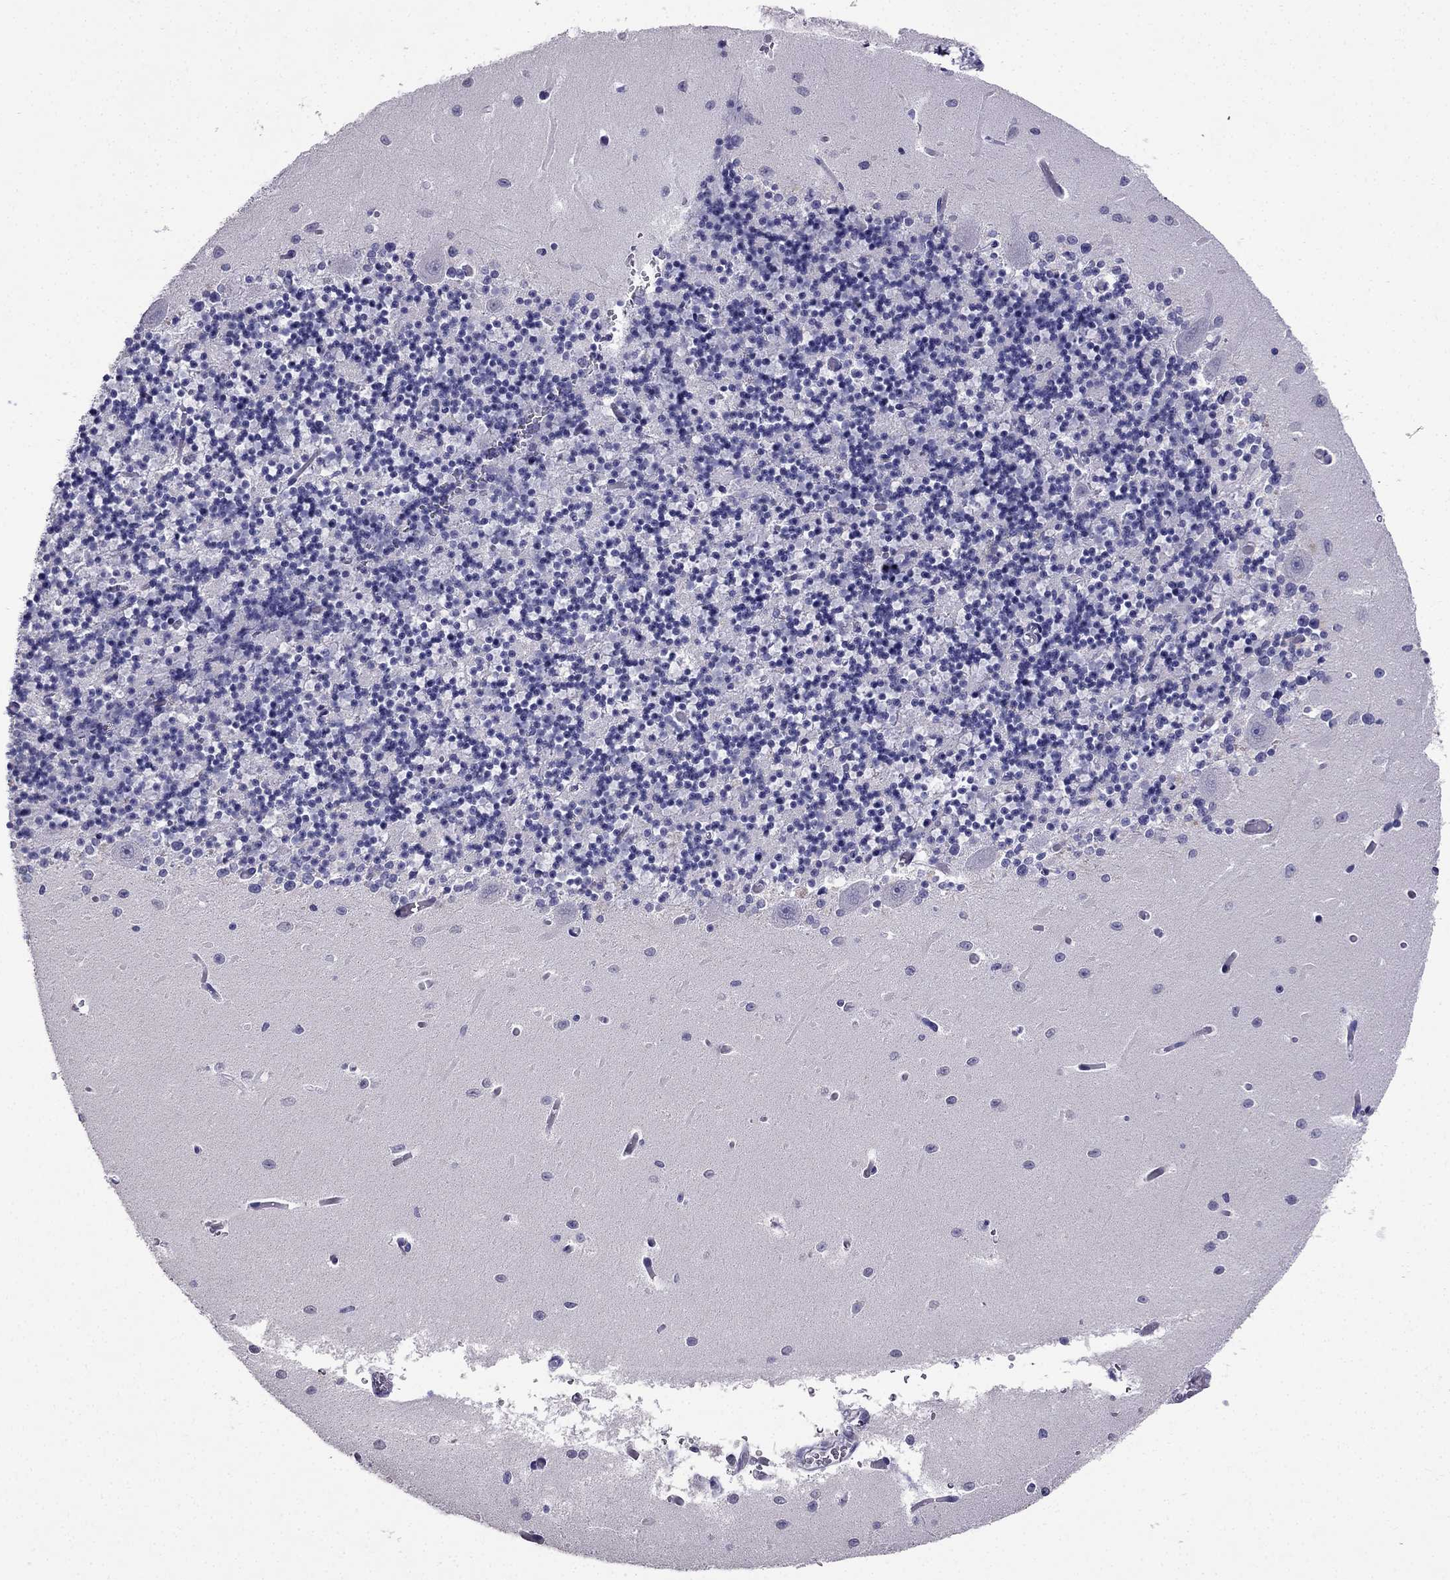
{"staining": {"intensity": "negative", "quantity": "none", "location": "none"}, "tissue": "cerebellum", "cell_type": "Cells in granular layer", "image_type": "normal", "snomed": [{"axis": "morphology", "description": "Normal tissue, NOS"}, {"axis": "topography", "description": "Cerebellum"}], "caption": "IHC photomicrograph of unremarkable cerebellum: cerebellum stained with DAB (3,3'-diaminobenzidine) shows no significant protein positivity in cells in granular layer.", "gene": "ARID3A", "patient": {"sex": "female", "age": 64}}